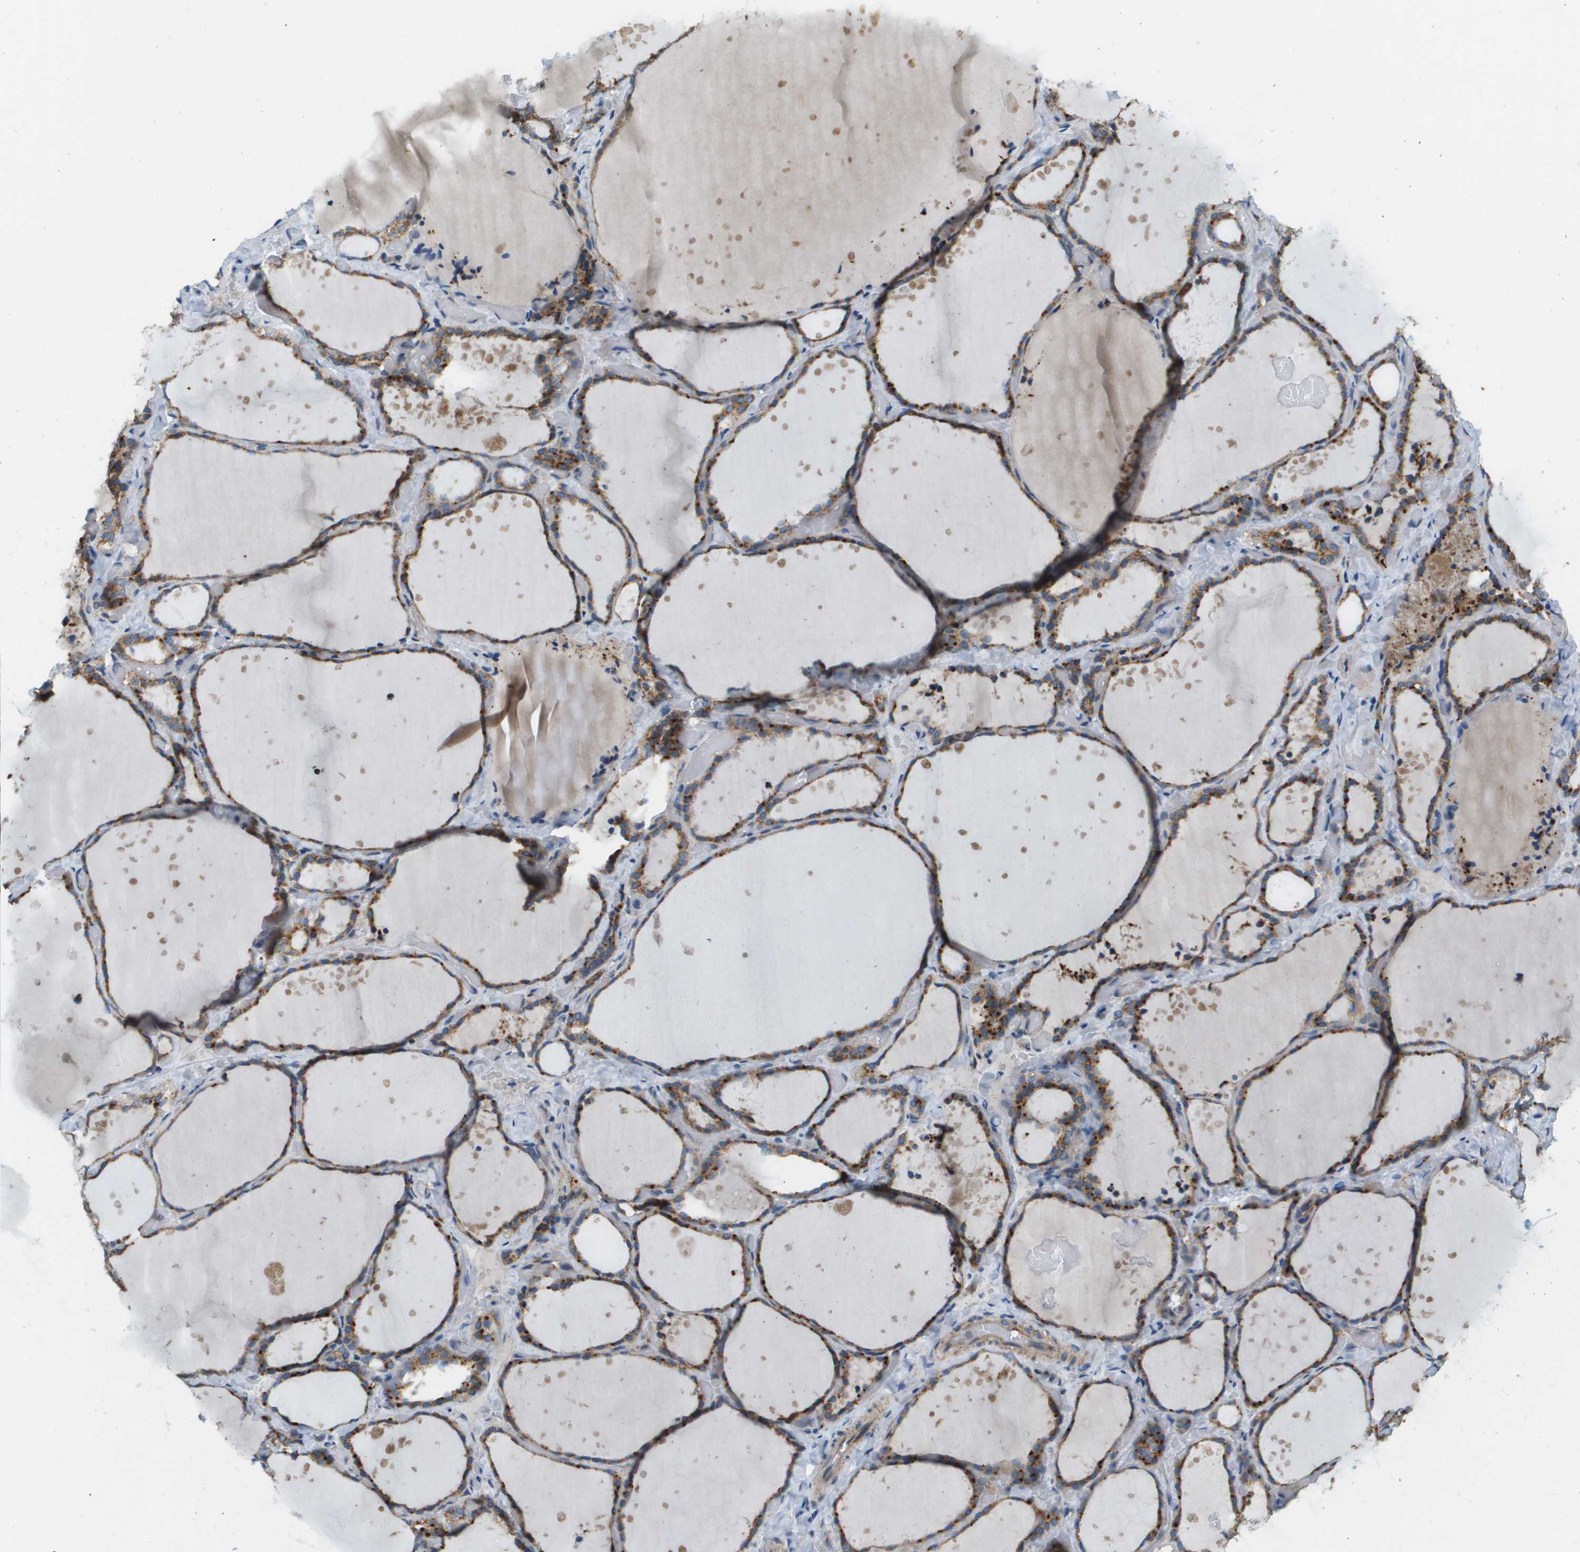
{"staining": {"intensity": "moderate", "quantity": ">75%", "location": "cytoplasmic/membranous"}, "tissue": "thyroid gland", "cell_type": "Glandular cells", "image_type": "normal", "snomed": [{"axis": "morphology", "description": "Normal tissue, NOS"}, {"axis": "topography", "description": "Thyroid gland"}], "caption": "Thyroid gland stained for a protein displays moderate cytoplasmic/membranous positivity in glandular cells. The protein of interest is stained brown, and the nuclei are stained in blue (DAB (3,3'-diaminobenzidine) IHC with brightfield microscopy, high magnification).", "gene": "NRK", "patient": {"sex": "female", "age": 44}}